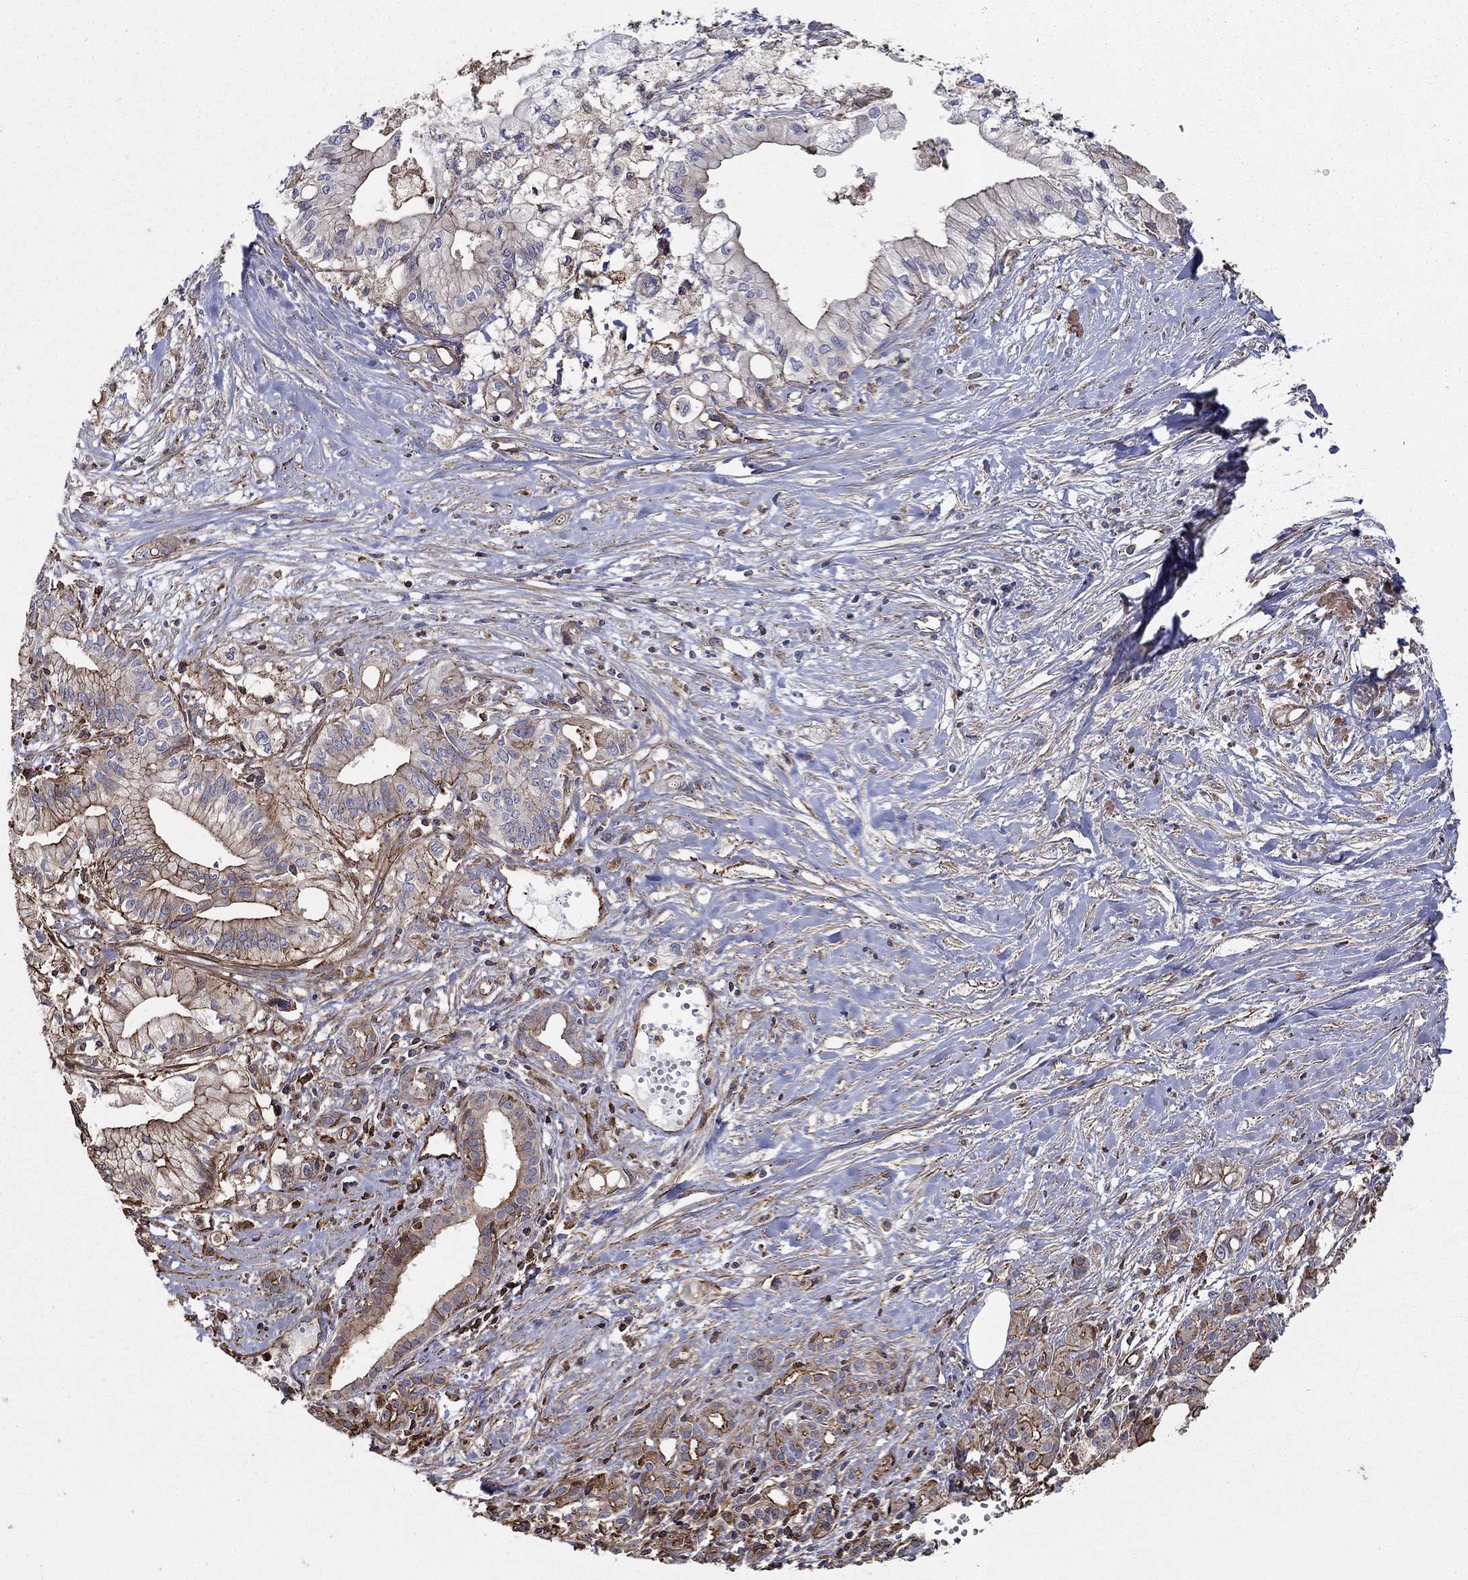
{"staining": {"intensity": "strong", "quantity": "<25%", "location": "cytoplasmic/membranous"}, "tissue": "pancreatic cancer", "cell_type": "Tumor cells", "image_type": "cancer", "snomed": [{"axis": "morphology", "description": "Adenocarcinoma, NOS"}, {"axis": "topography", "description": "Pancreas"}], "caption": "High-power microscopy captured an immunohistochemistry (IHC) image of pancreatic adenocarcinoma, revealing strong cytoplasmic/membranous positivity in approximately <25% of tumor cells. (DAB (3,3'-diaminobenzidine) IHC with brightfield microscopy, high magnification).", "gene": "NPHP1", "patient": {"sex": "male", "age": 71}}